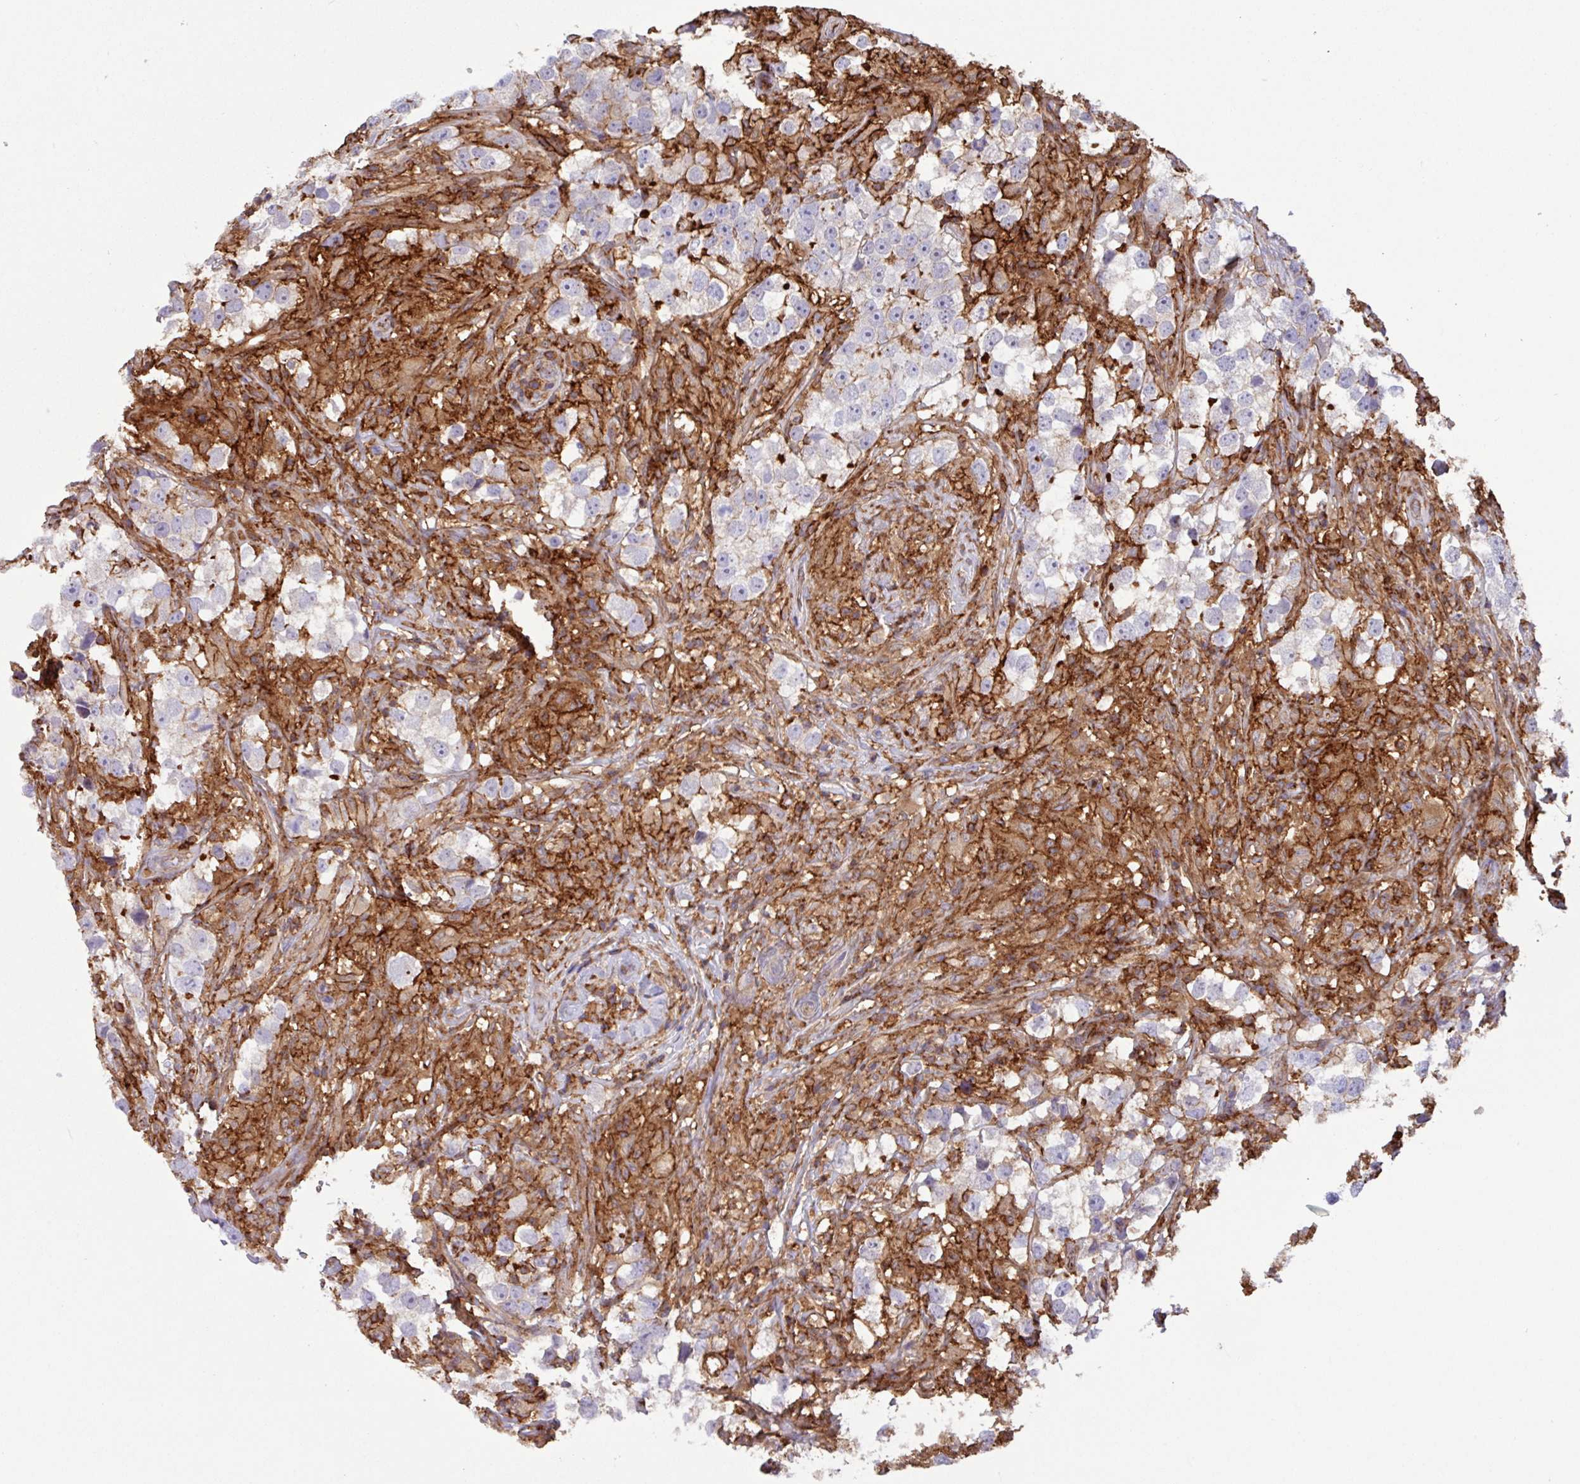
{"staining": {"intensity": "negative", "quantity": "none", "location": "none"}, "tissue": "testis cancer", "cell_type": "Tumor cells", "image_type": "cancer", "snomed": [{"axis": "morphology", "description": "Seminoma, NOS"}, {"axis": "topography", "description": "Testis"}], "caption": "There is no significant positivity in tumor cells of seminoma (testis).", "gene": "PPP1R18", "patient": {"sex": "male", "age": 46}}